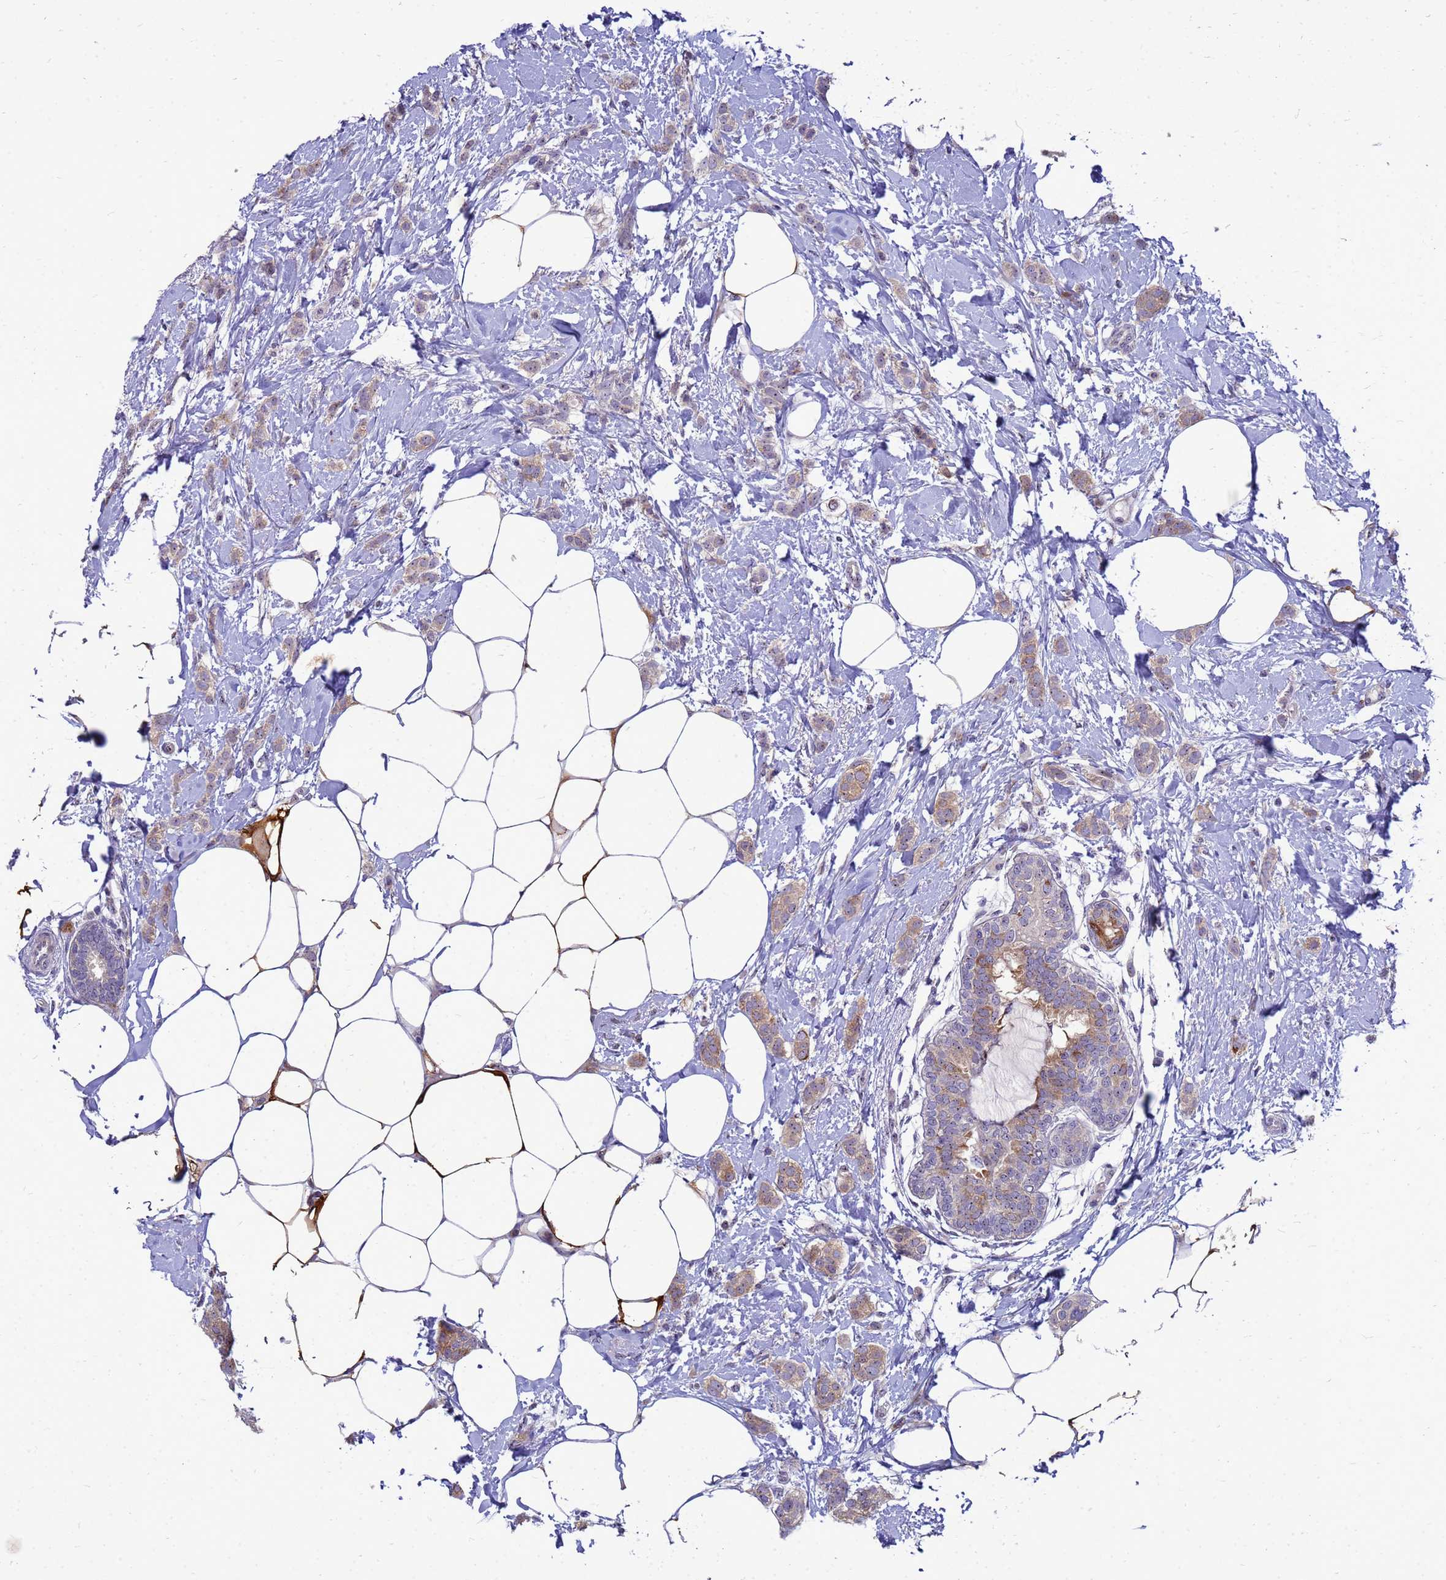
{"staining": {"intensity": "weak", "quantity": ">75%", "location": "cytoplasmic/membranous"}, "tissue": "breast cancer", "cell_type": "Tumor cells", "image_type": "cancer", "snomed": [{"axis": "morphology", "description": "Duct carcinoma"}, {"axis": "topography", "description": "Breast"}], "caption": "Immunohistochemical staining of human breast cancer demonstrates low levels of weak cytoplasmic/membranous protein expression in approximately >75% of tumor cells. (Stains: DAB (3,3'-diaminobenzidine) in brown, nuclei in blue, Microscopy: brightfield microscopy at high magnification).", "gene": "RSPO1", "patient": {"sex": "female", "age": 72}}